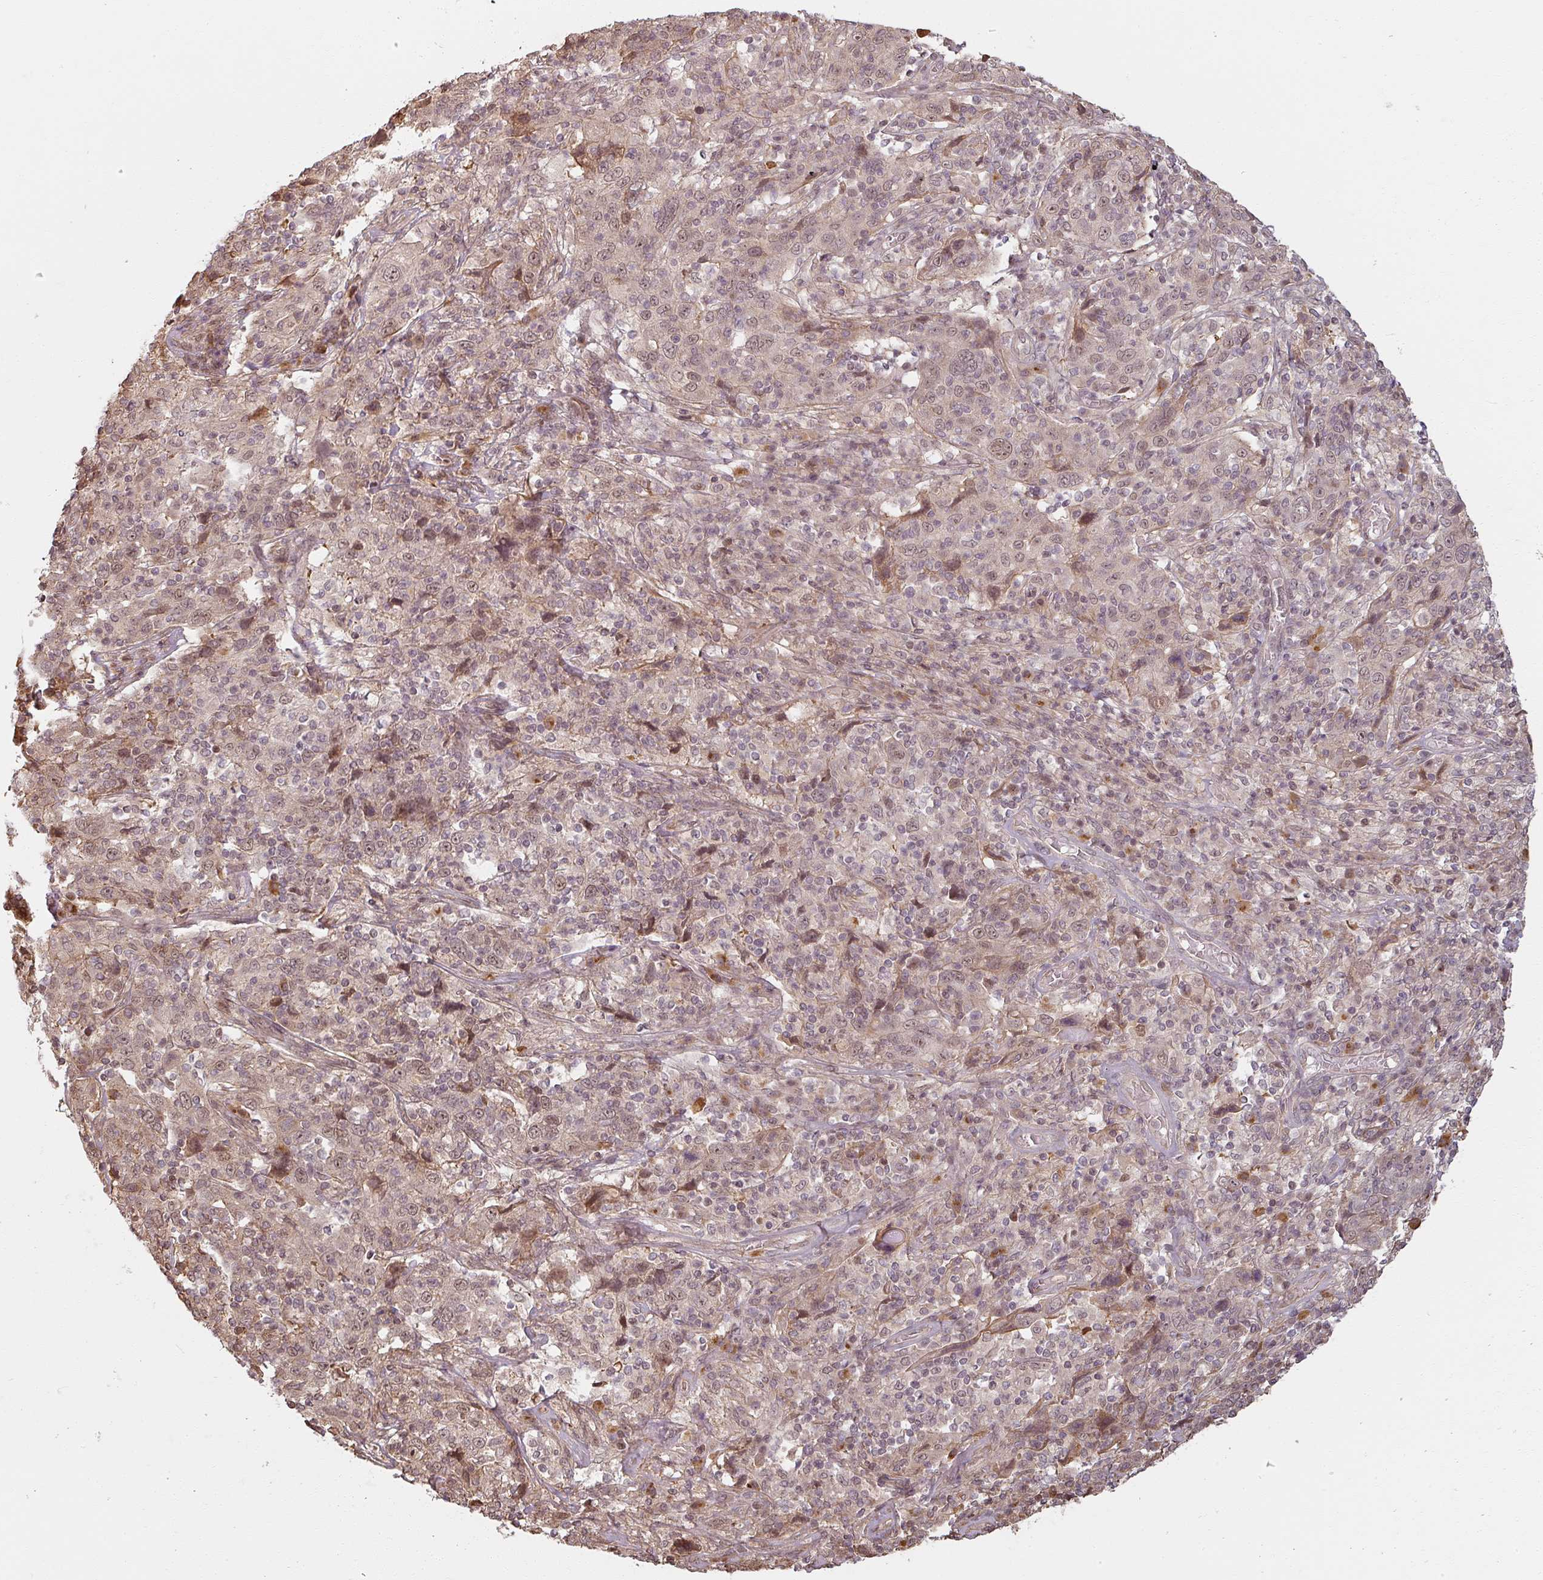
{"staining": {"intensity": "moderate", "quantity": ">75%", "location": "cytoplasmic/membranous,nuclear"}, "tissue": "cervical cancer", "cell_type": "Tumor cells", "image_type": "cancer", "snomed": [{"axis": "morphology", "description": "Squamous cell carcinoma, NOS"}, {"axis": "topography", "description": "Cervix"}], "caption": "Cervical squamous cell carcinoma tissue displays moderate cytoplasmic/membranous and nuclear staining in approximately >75% of tumor cells", "gene": "MED19", "patient": {"sex": "female", "age": 46}}